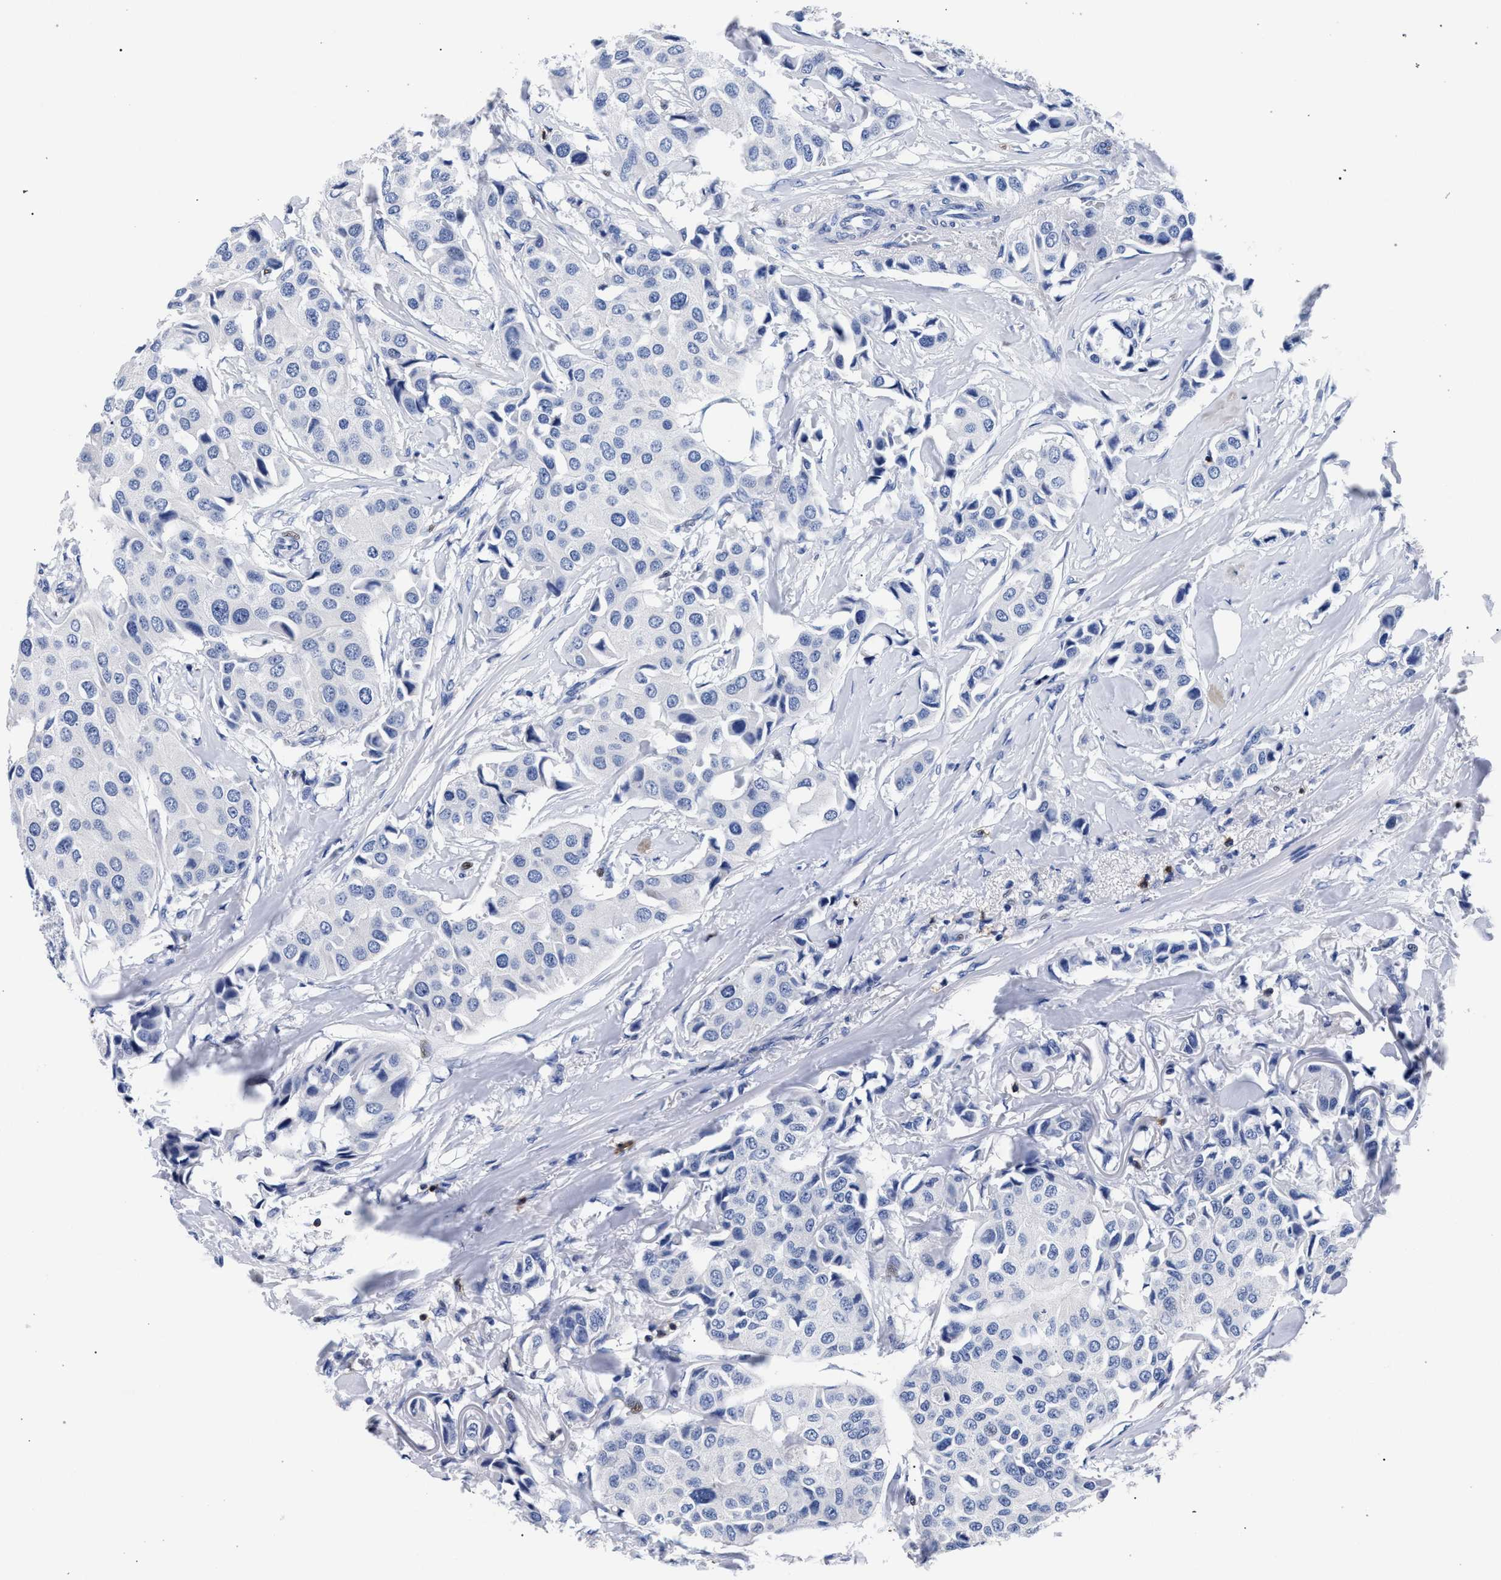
{"staining": {"intensity": "negative", "quantity": "none", "location": "none"}, "tissue": "breast cancer", "cell_type": "Tumor cells", "image_type": "cancer", "snomed": [{"axis": "morphology", "description": "Duct carcinoma"}, {"axis": "topography", "description": "Breast"}], "caption": "High power microscopy image of an IHC histopathology image of breast cancer, revealing no significant positivity in tumor cells.", "gene": "KLRK1", "patient": {"sex": "female", "age": 80}}